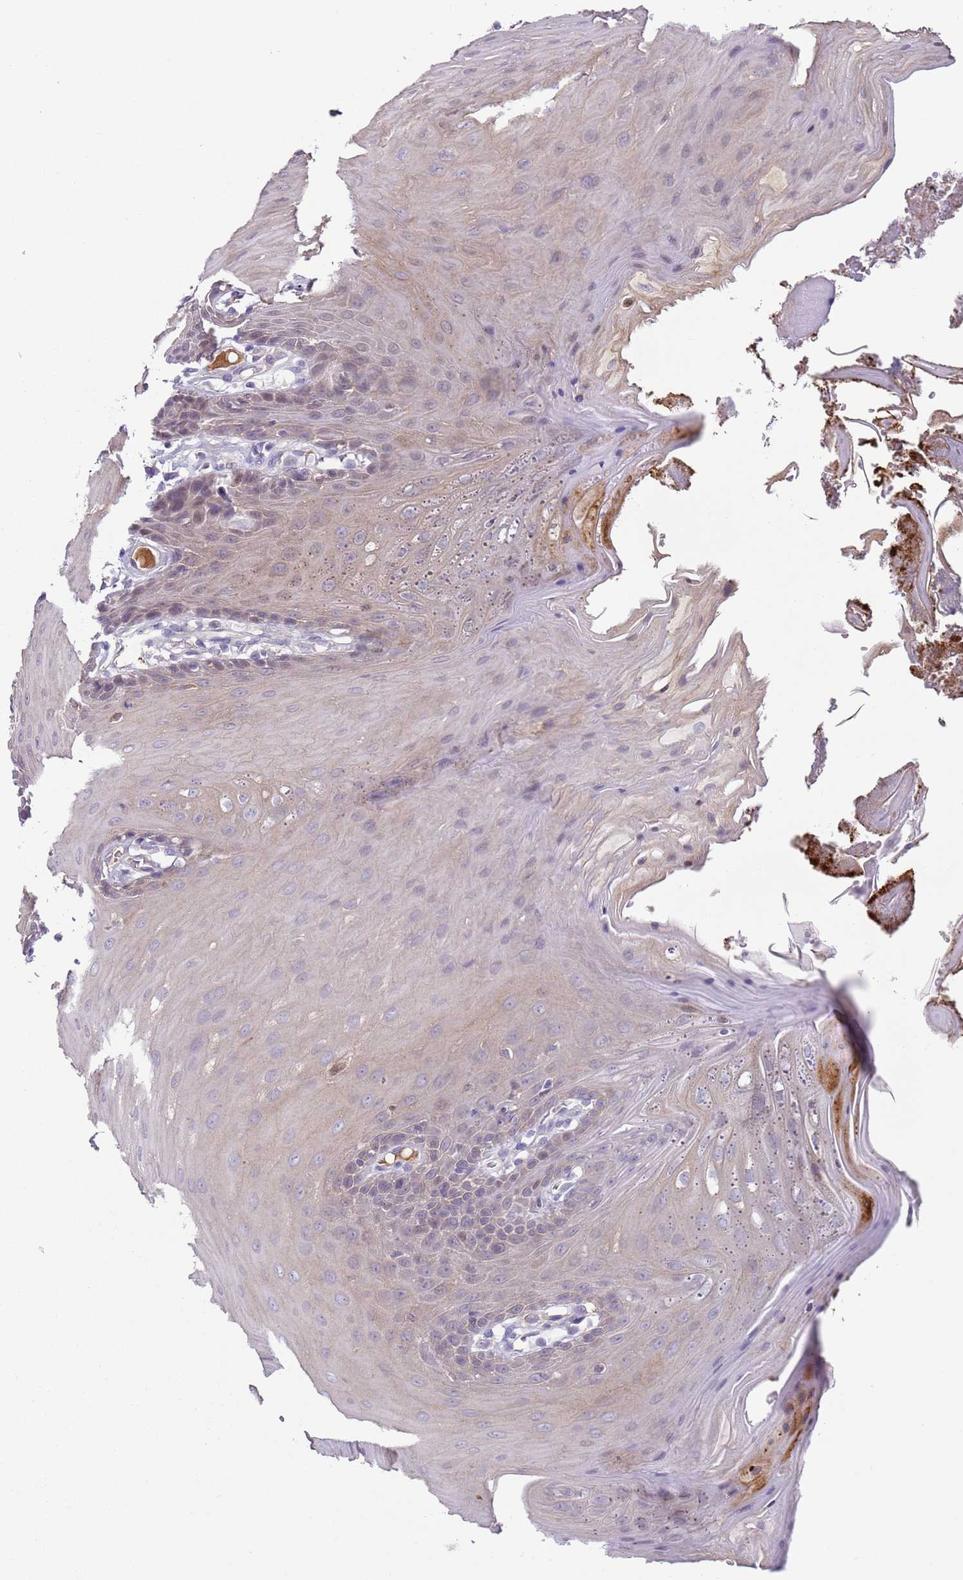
{"staining": {"intensity": "weak", "quantity": "<25%", "location": "cytoplasmic/membranous"}, "tissue": "oral mucosa", "cell_type": "Squamous epithelial cells", "image_type": "normal", "snomed": [{"axis": "morphology", "description": "Normal tissue, NOS"}, {"axis": "morphology", "description": "Squamous cell carcinoma, NOS"}, {"axis": "topography", "description": "Skeletal muscle"}, {"axis": "topography", "description": "Oral tissue"}, {"axis": "topography", "description": "Salivary gland"}, {"axis": "topography", "description": "Head-Neck"}], "caption": "A histopathology image of human oral mucosa is negative for staining in squamous epithelial cells.", "gene": "NPAP1", "patient": {"sex": "male", "age": 54}}